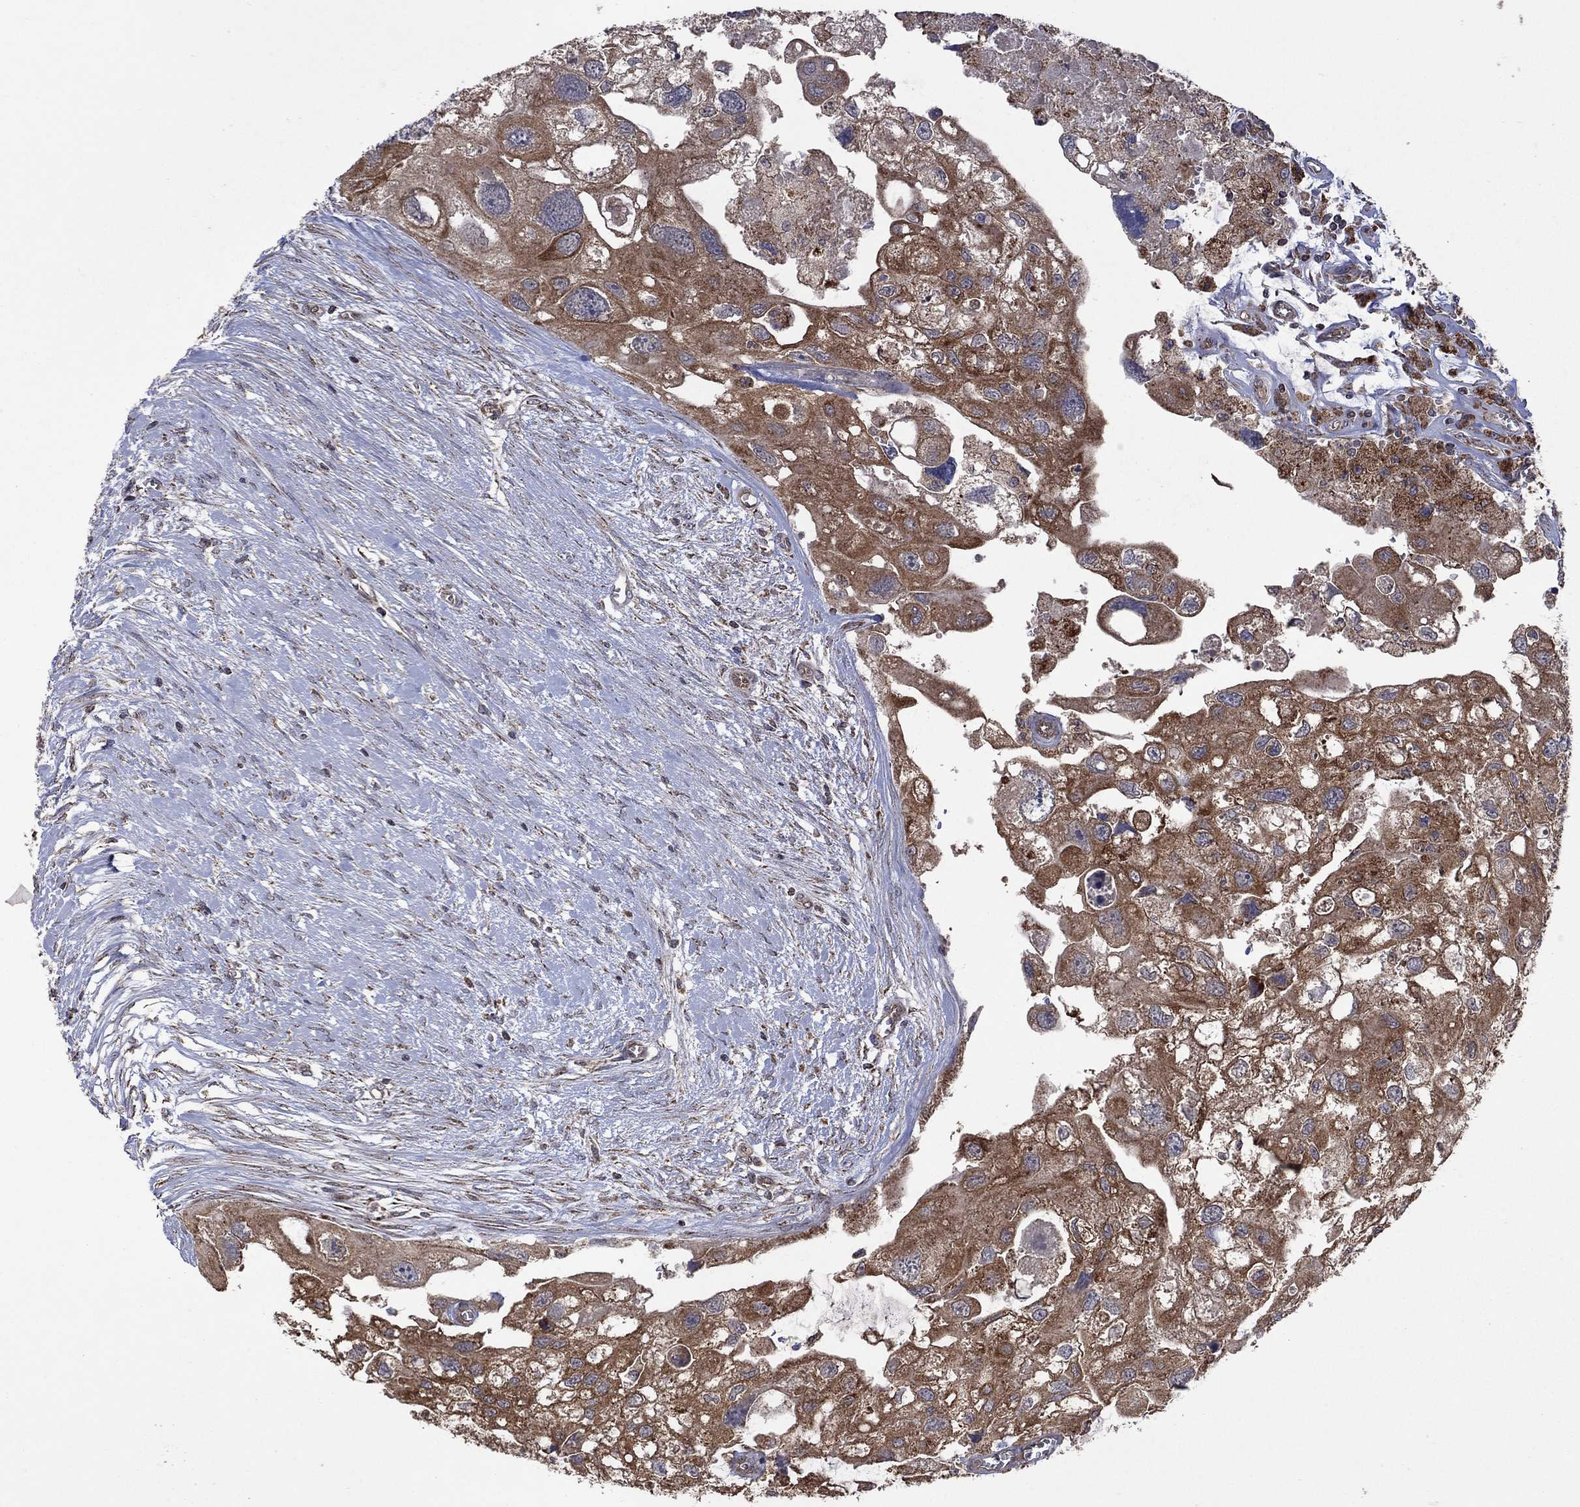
{"staining": {"intensity": "moderate", "quantity": ">75%", "location": "cytoplasmic/membranous"}, "tissue": "urothelial cancer", "cell_type": "Tumor cells", "image_type": "cancer", "snomed": [{"axis": "morphology", "description": "Urothelial carcinoma, High grade"}, {"axis": "topography", "description": "Urinary bladder"}], "caption": "Protein staining of high-grade urothelial carcinoma tissue demonstrates moderate cytoplasmic/membranous expression in about >75% of tumor cells.", "gene": "DPH1", "patient": {"sex": "male", "age": 59}}